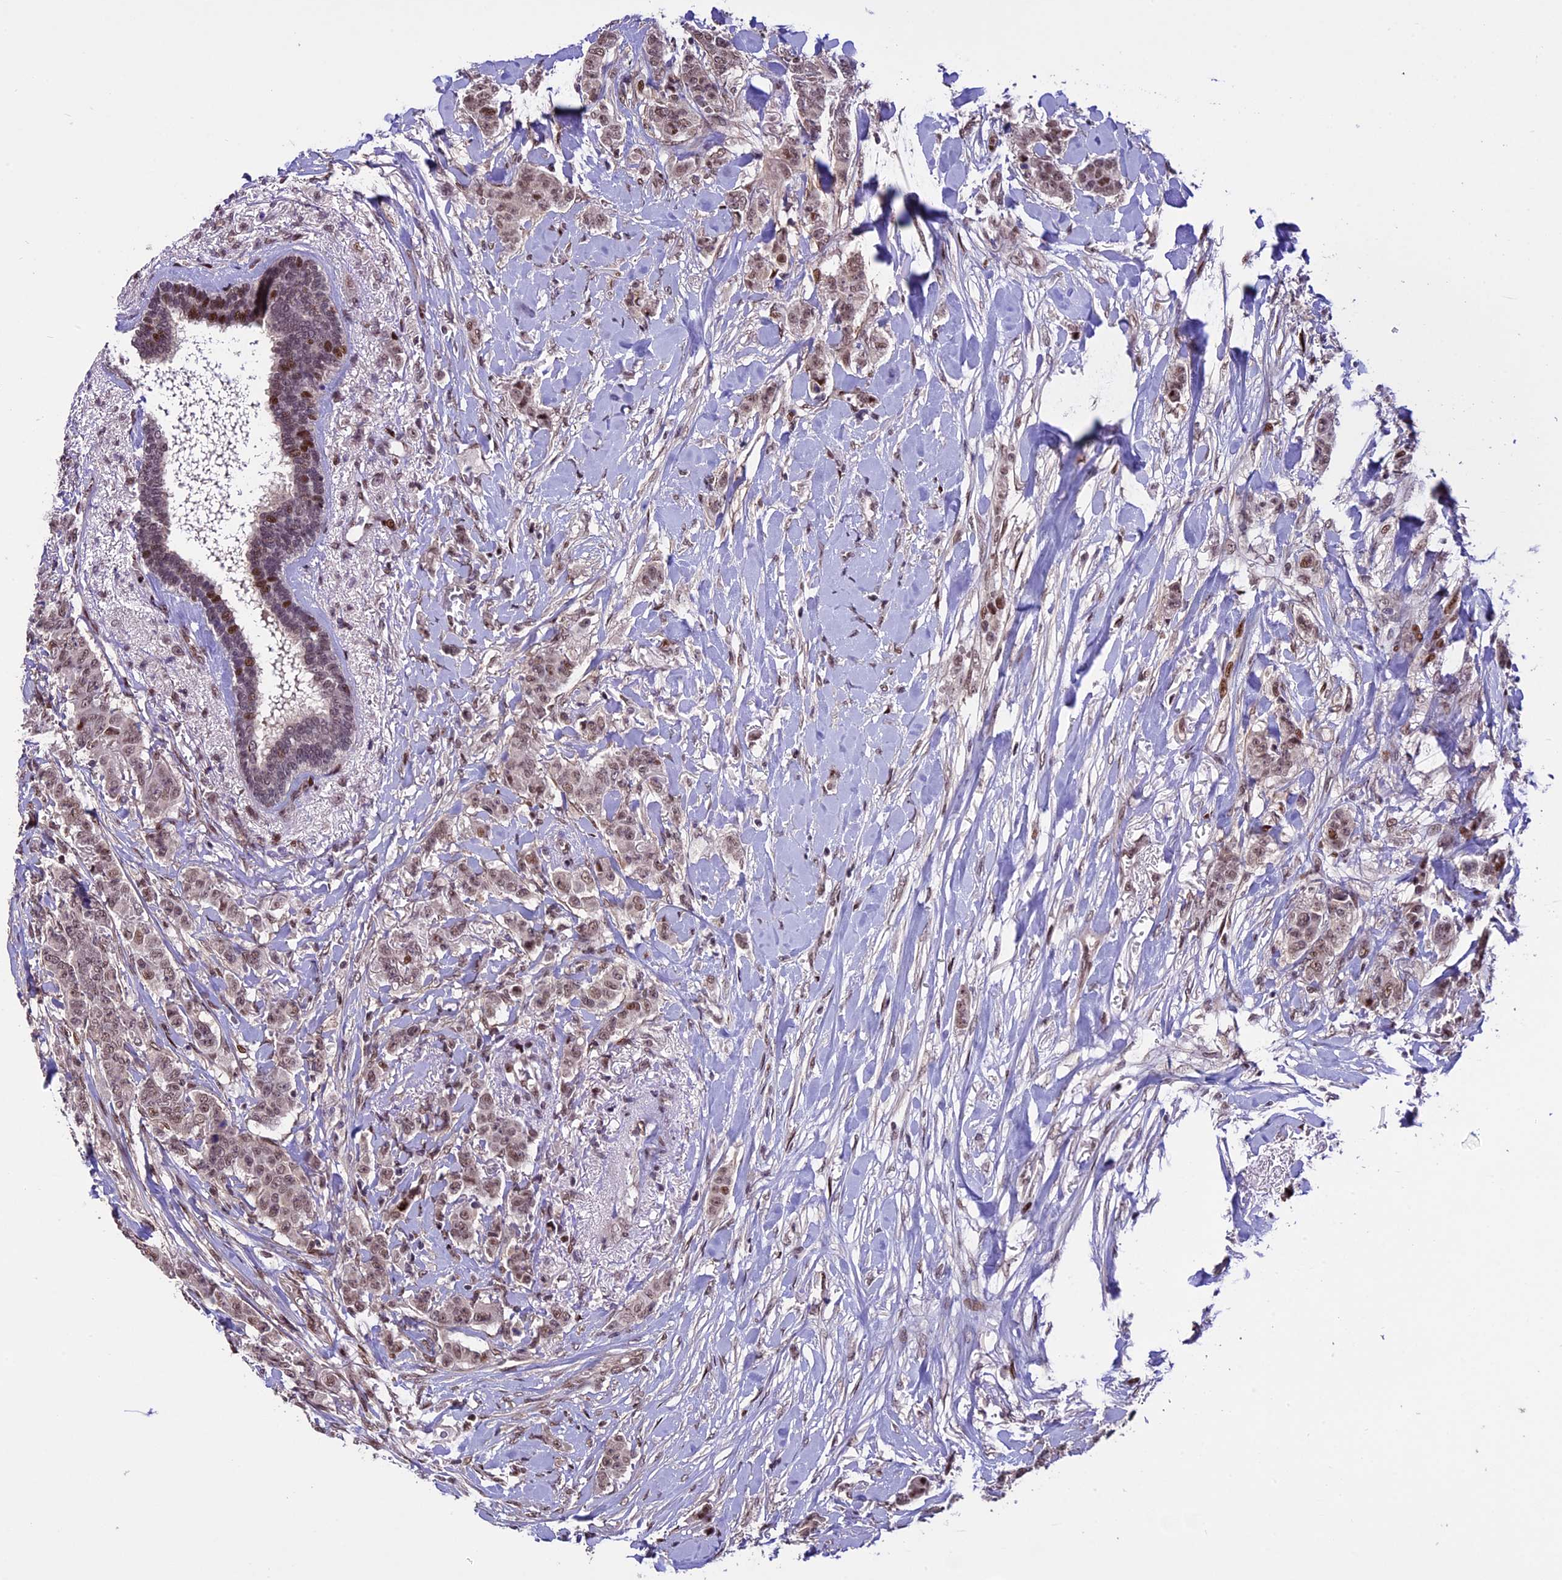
{"staining": {"intensity": "moderate", "quantity": ">75%", "location": "nuclear"}, "tissue": "breast cancer", "cell_type": "Tumor cells", "image_type": "cancer", "snomed": [{"axis": "morphology", "description": "Duct carcinoma"}, {"axis": "topography", "description": "Breast"}], "caption": "About >75% of tumor cells in human breast cancer show moderate nuclear protein expression as visualized by brown immunohistochemical staining.", "gene": "TCP11L2", "patient": {"sex": "female", "age": 40}}